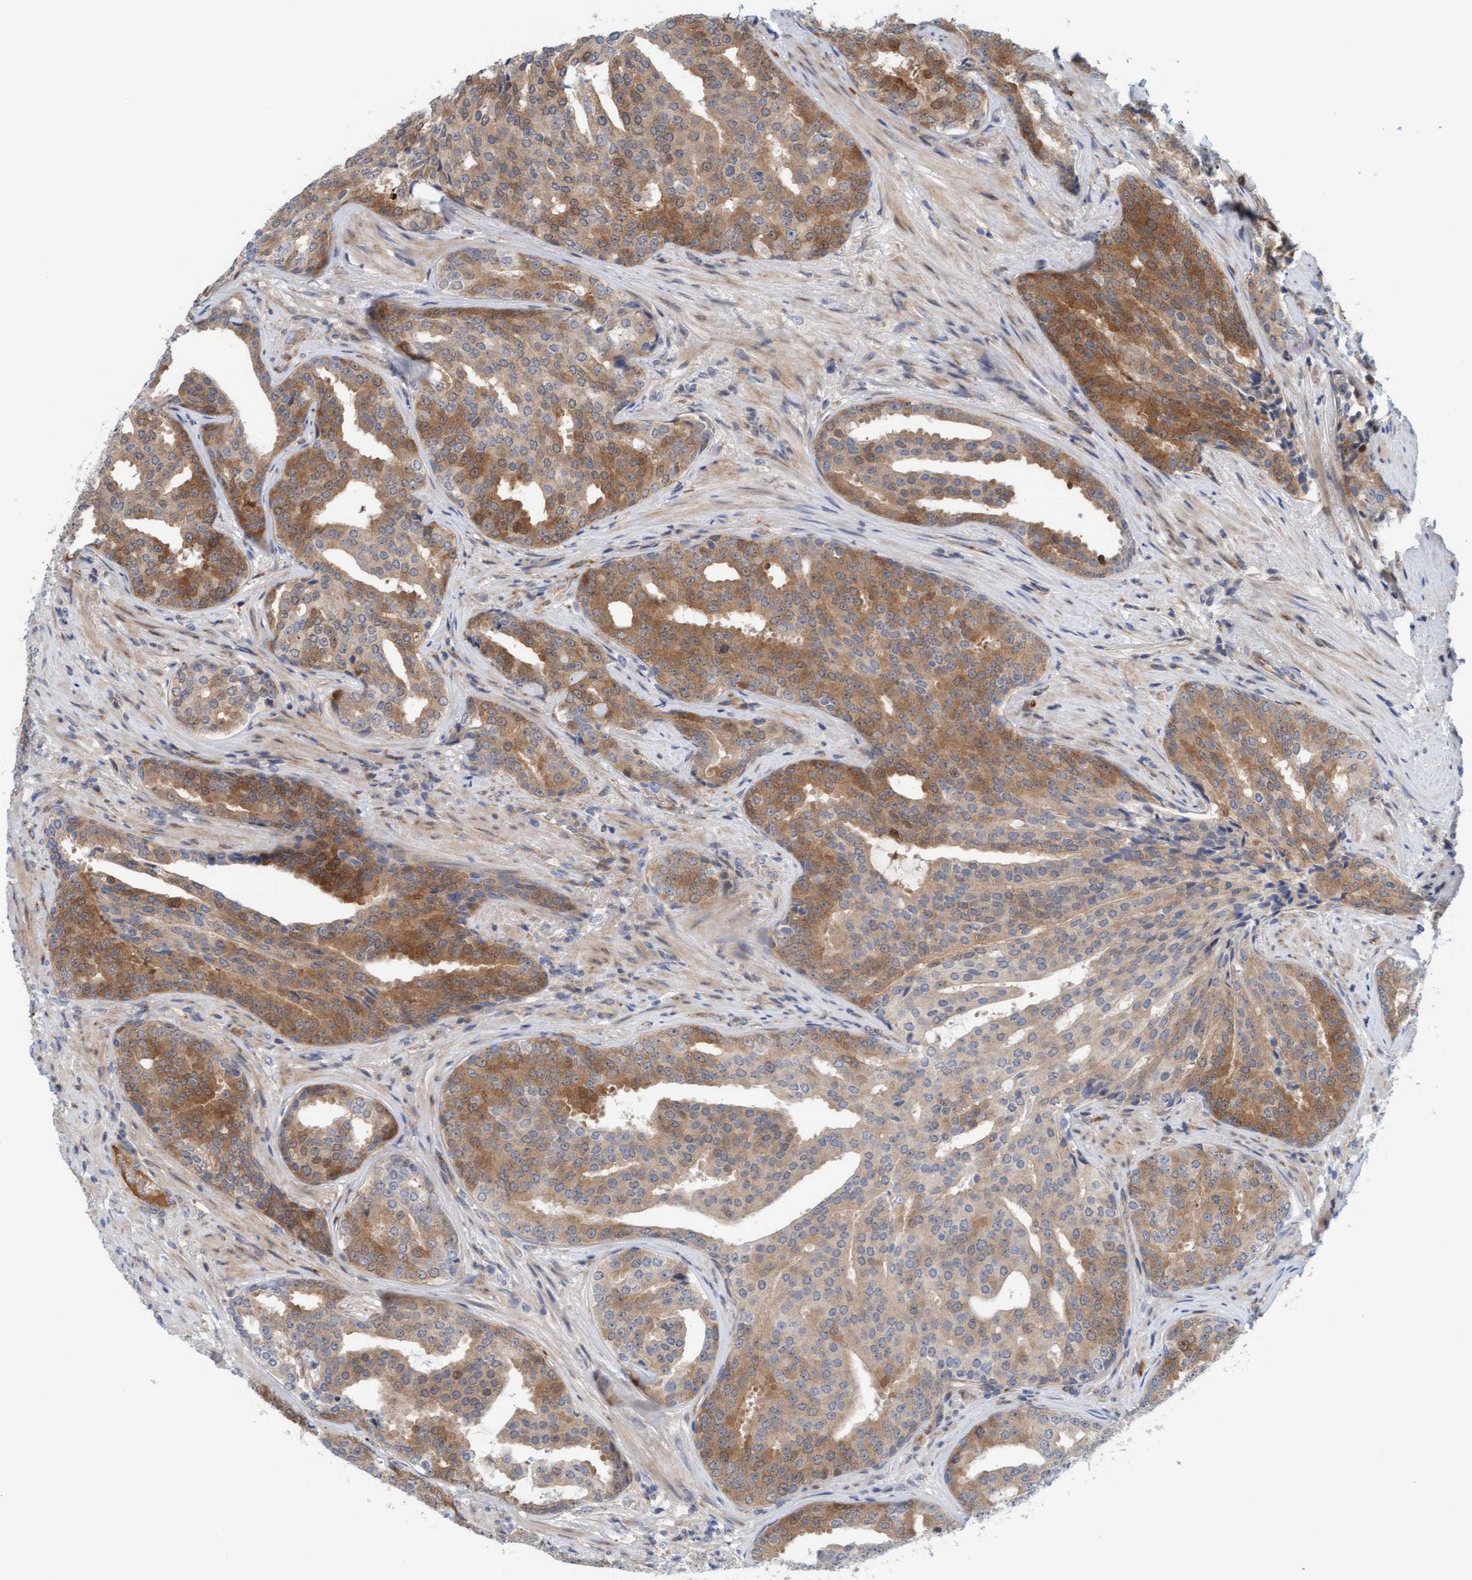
{"staining": {"intensity": "moderate", "quantity": ">75%", "location": "cytoplasmic/membranous"}, "tissue": "prostate cancer", "cell_type": "Tumor cells", "image_type": "cancer", "snomed": [{"axis": "morphology", "description": "Adenocarcinoma, High grade"}, {"axis": "topography", "description": "Prostate"}], "caption": "Immunohistochemistry (IHC) (DAB (3,3'-diaminobenzidine)) staining of prostate adenocarcinoma (high-grade) demonstrates moderate cytoplasmic/membranous protein staining in approximately >75% of tumor cells.", "gene": "EIF4EBP1", "patient": {"sex": "male", "age": 71}}